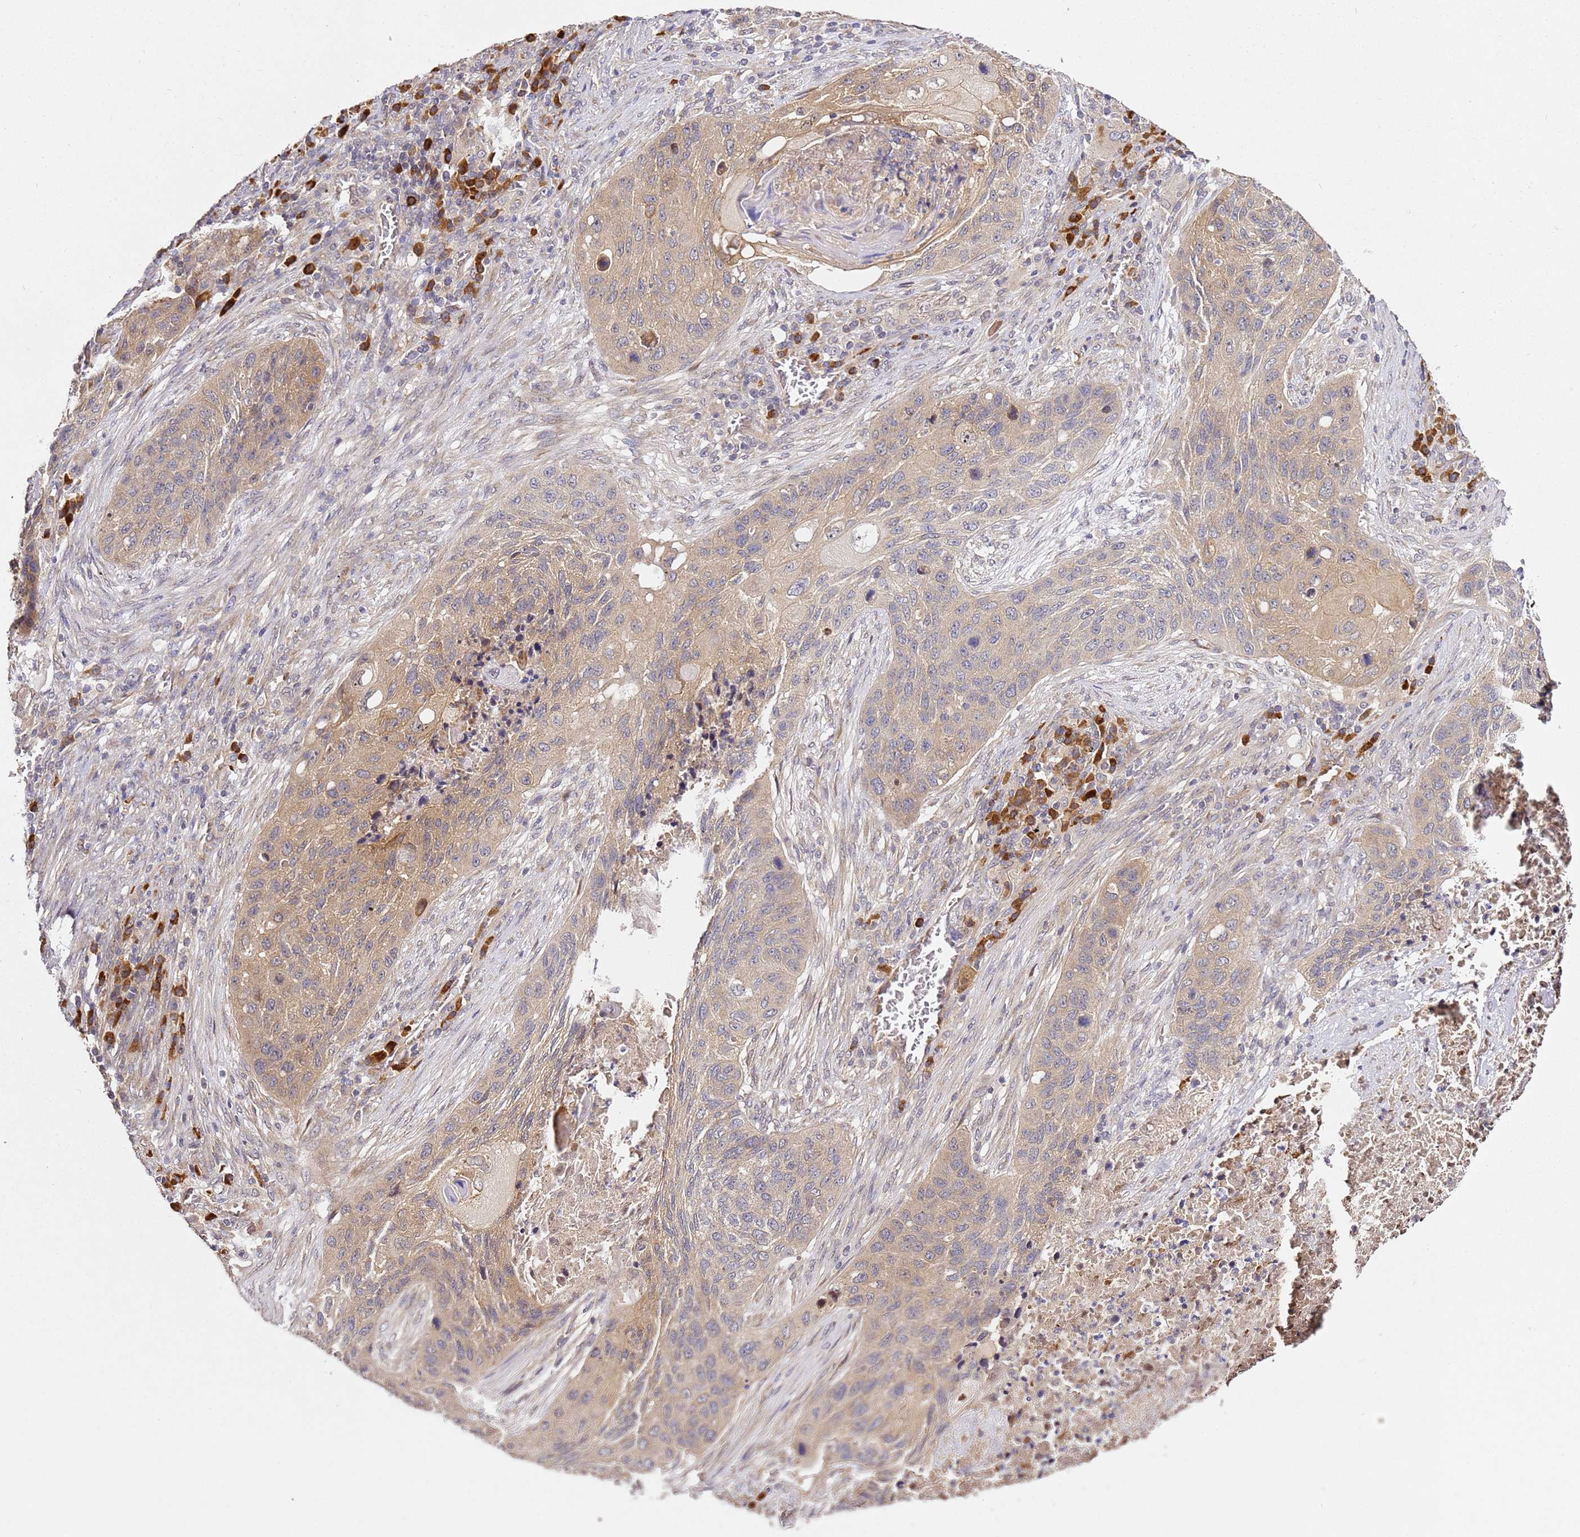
{"staining": {"intensity": "weak", "quantity": ">75%", "location": "cytoplasmic/membranous"}, "tissue": "lung cancer", "cell_type": "Tumor cells", "image_type": "cancer", "snomed": [{"axis": "morphology", "description": "Squamous cell carcinoma, NOS"}, {"axis": "topography", "description": "Lung"}], "caption": "Weak cytoplasmic/membranous positivity is present in about >75% of tumor cells in squamous cell carcinoma (lung).", "gene": "OSBPL2", "patient": {"sex": "female", "age": 63}}